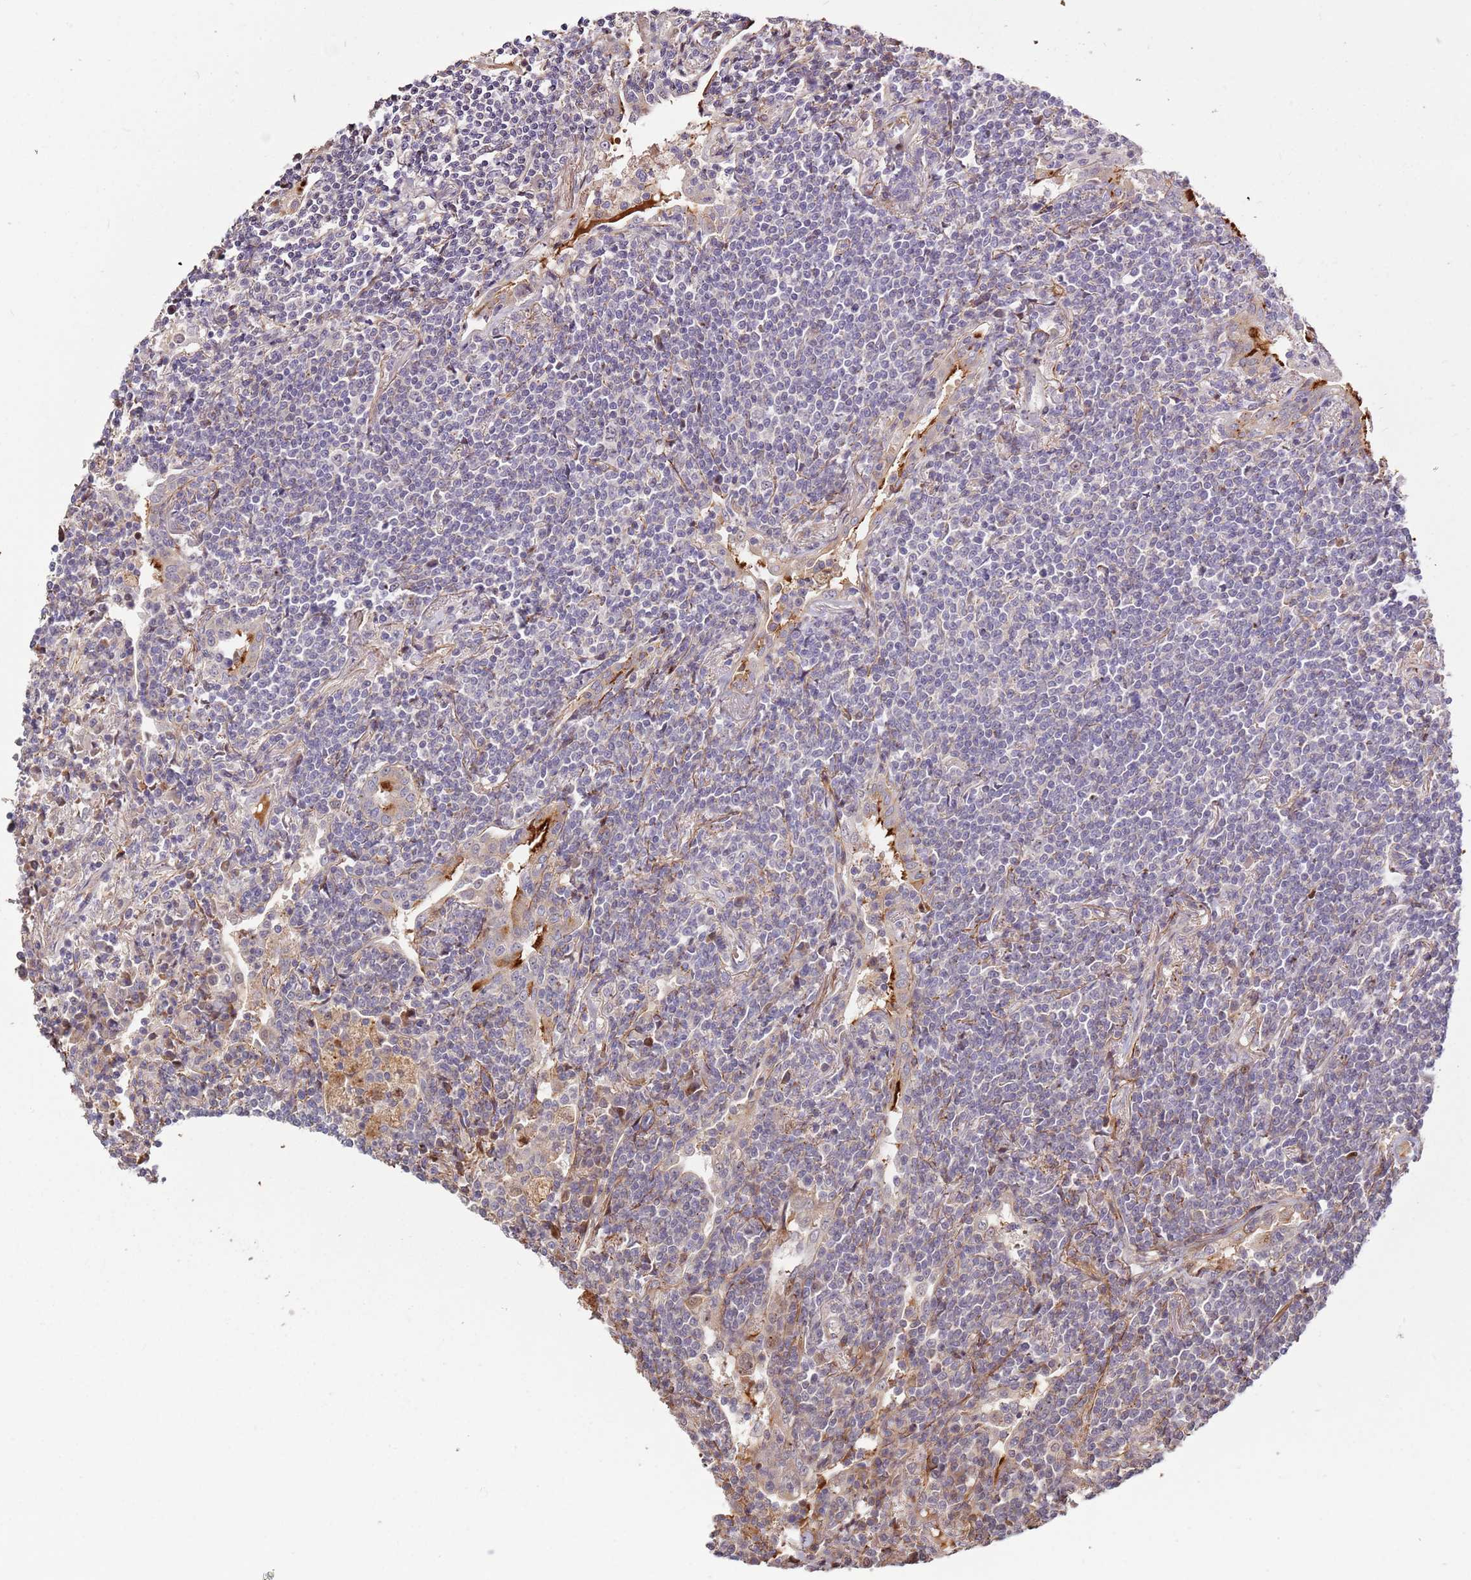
{"staining": {"intensity": "negative", "quantity": "none", "location": "none"}, "tissue": "lymphoma", "cell_type": "Tumor cells", "image_type": "cancer", "snomed": [{"axis": "morphology", "description": "Malignant lymphoma, non-Hodgkin's type, Low grade"}, {"axis": "topography", "description": "Lung"}], "caption": "Tumor cells are negative for protein expression in human lymphoma.", "gene": "RHBDL1", "patient": {"sex": "female", "age": 71}}